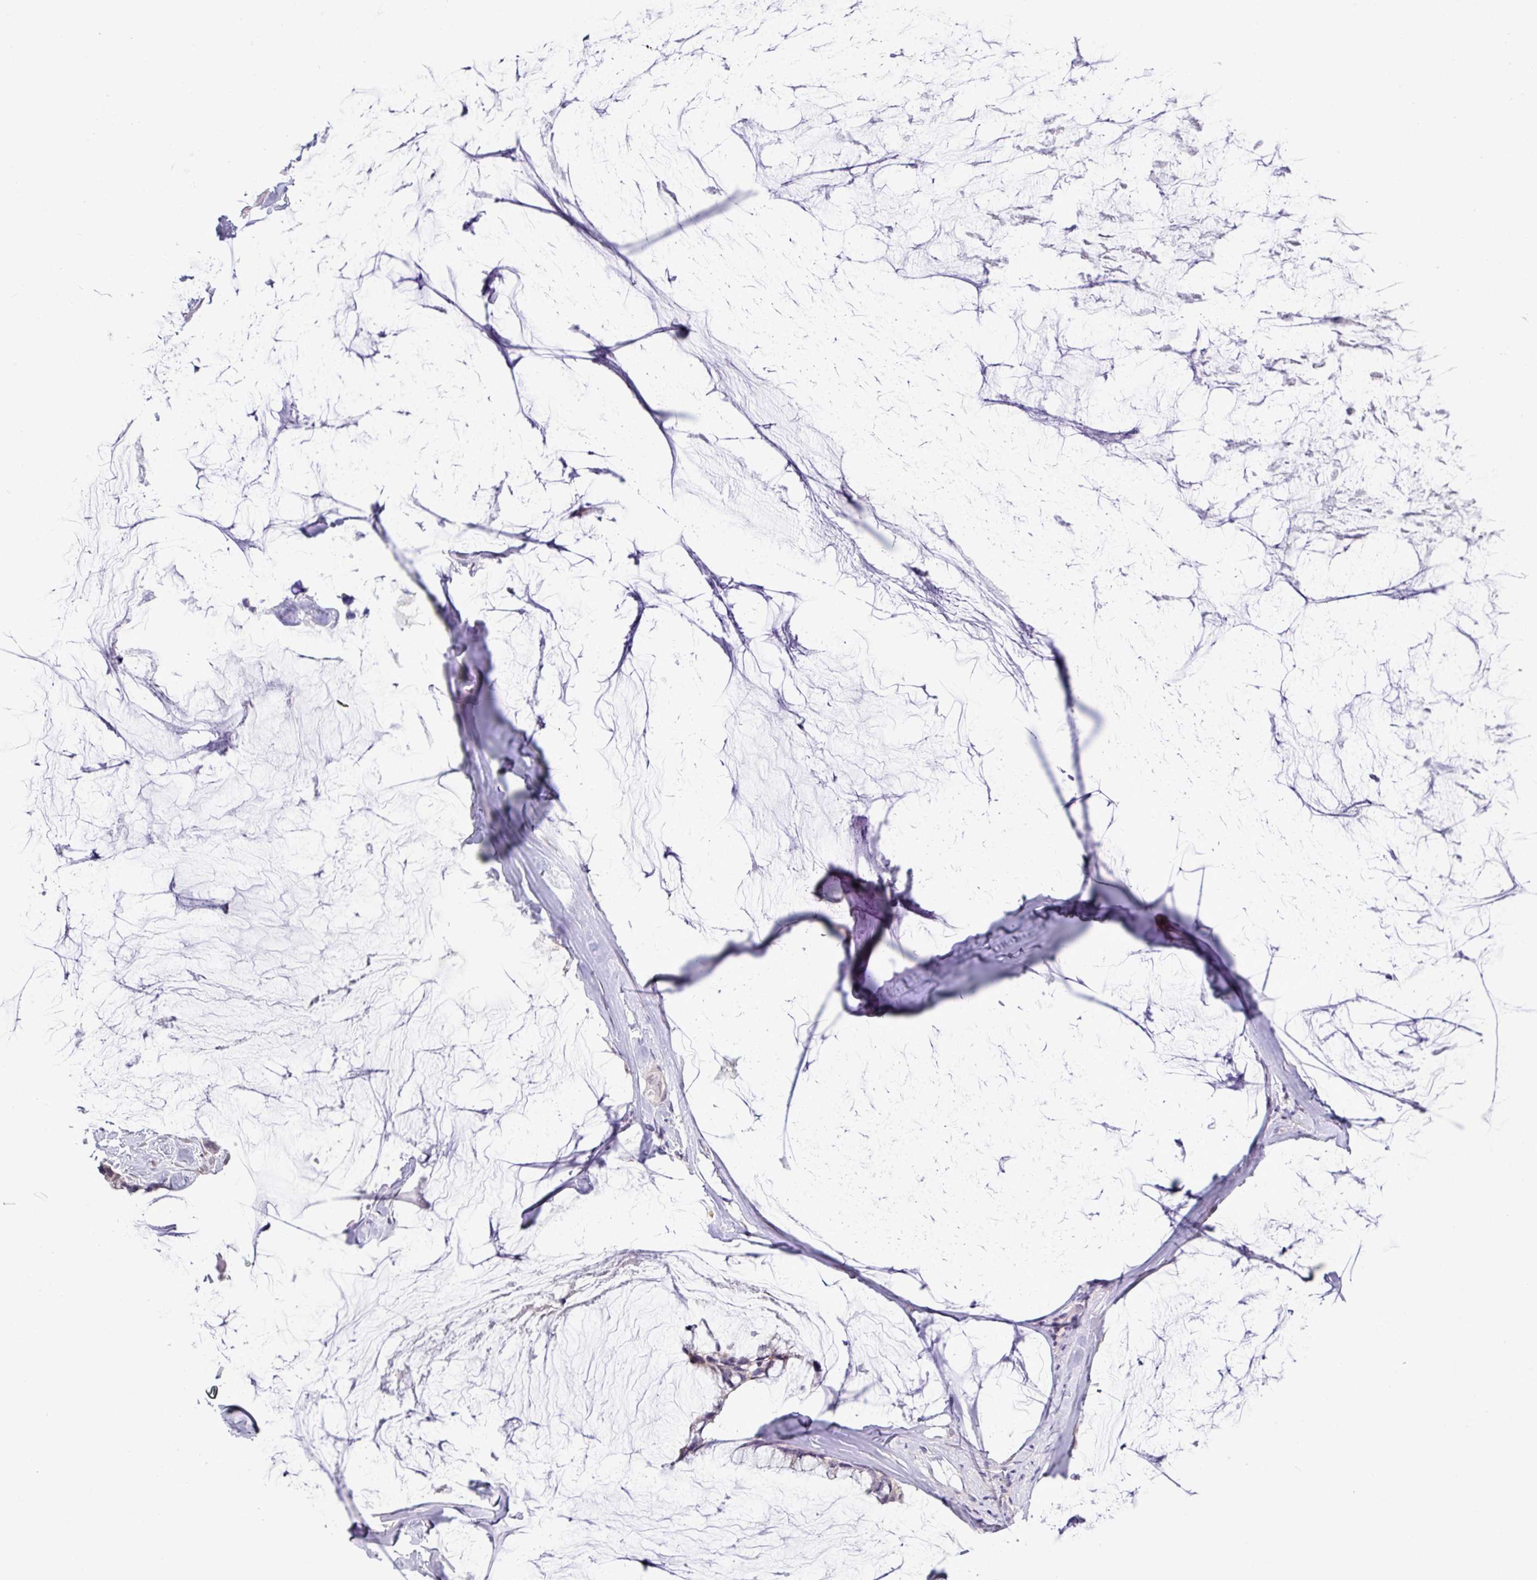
{"staining": {"intensity": "negative", "quantity": "none", "location": "none"}, "tissue": "ovarian cancer", "cell_type": "Tumor cells", "image_type": "cancer", "snomed": [{"axis": "morphology", "description": "Cystadenocarcinoma, mucinous, NOS"}, {"axis": "topography", "description": "Ovary"}], "caption": "Immunohistochemistry (IHC) of human ovarian cancer shows no positivity in tumor cells.", "gene": "RIPPLY1", "patient": {"sex": "female", "age": 39}}